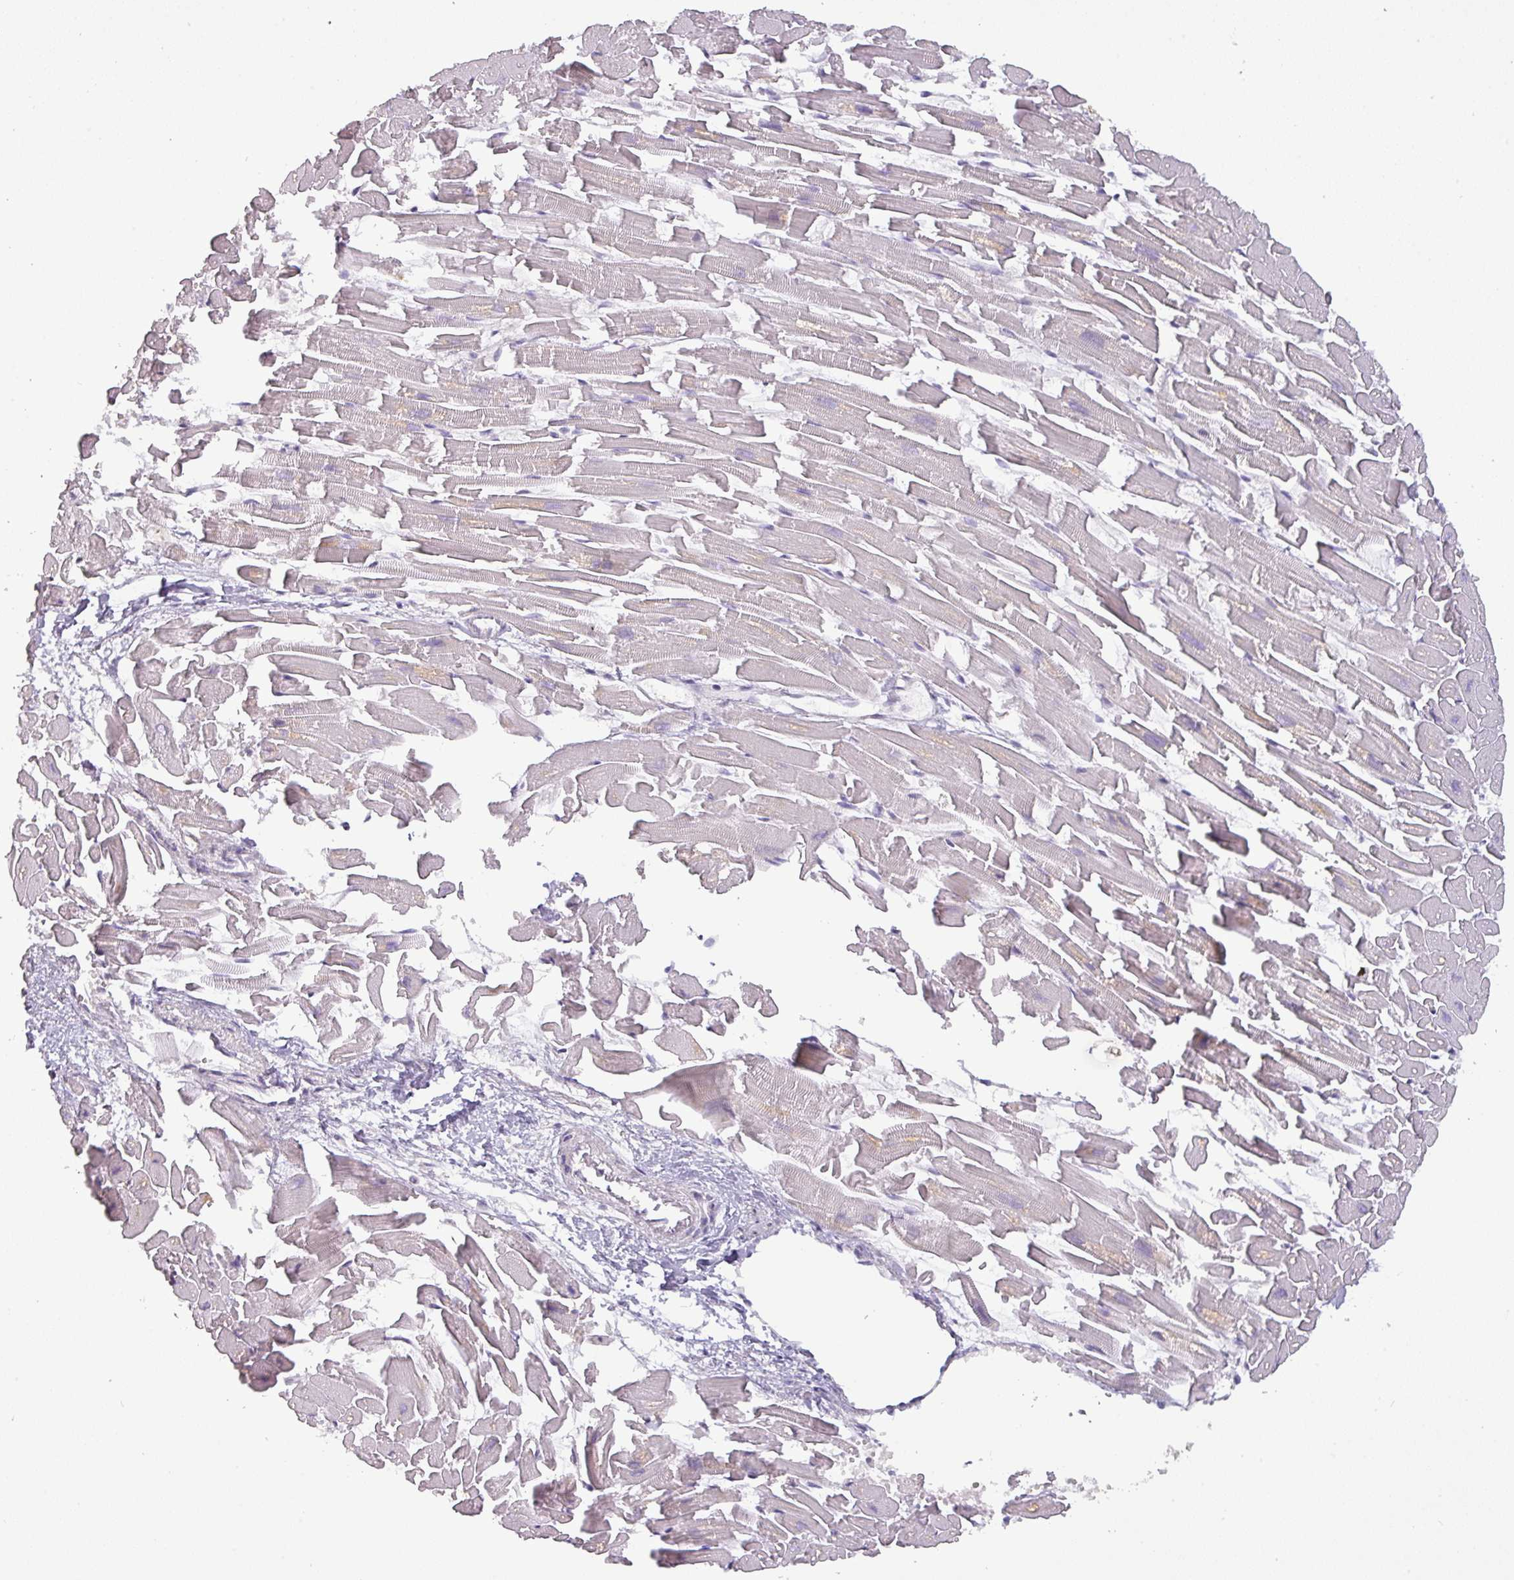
{"staining": {"intensity": "negative", "quantity": "none", "location": "none"}, "tissue": "heart muscle", "cell_type": "Cardiomyocytes", "image_type": "normal", "snomed": [{"axis": "morphology", "description": "Normal tissue, NOS"}, {"axis": "topography", "description": "Heart"}], "caption": "DAB immunohistochemical staining of benign heart muscle shows no significant positivity in cardiomyocytes. The staining was performed using DAB (3,3'-diaminobenzidine) to visualize the protein expression in brown, while the nuclei were stained in blue with hematoxylin (Magnification: 20x).", "gene": "DRD5", "patient": {"sex": "female", "age": 64}}